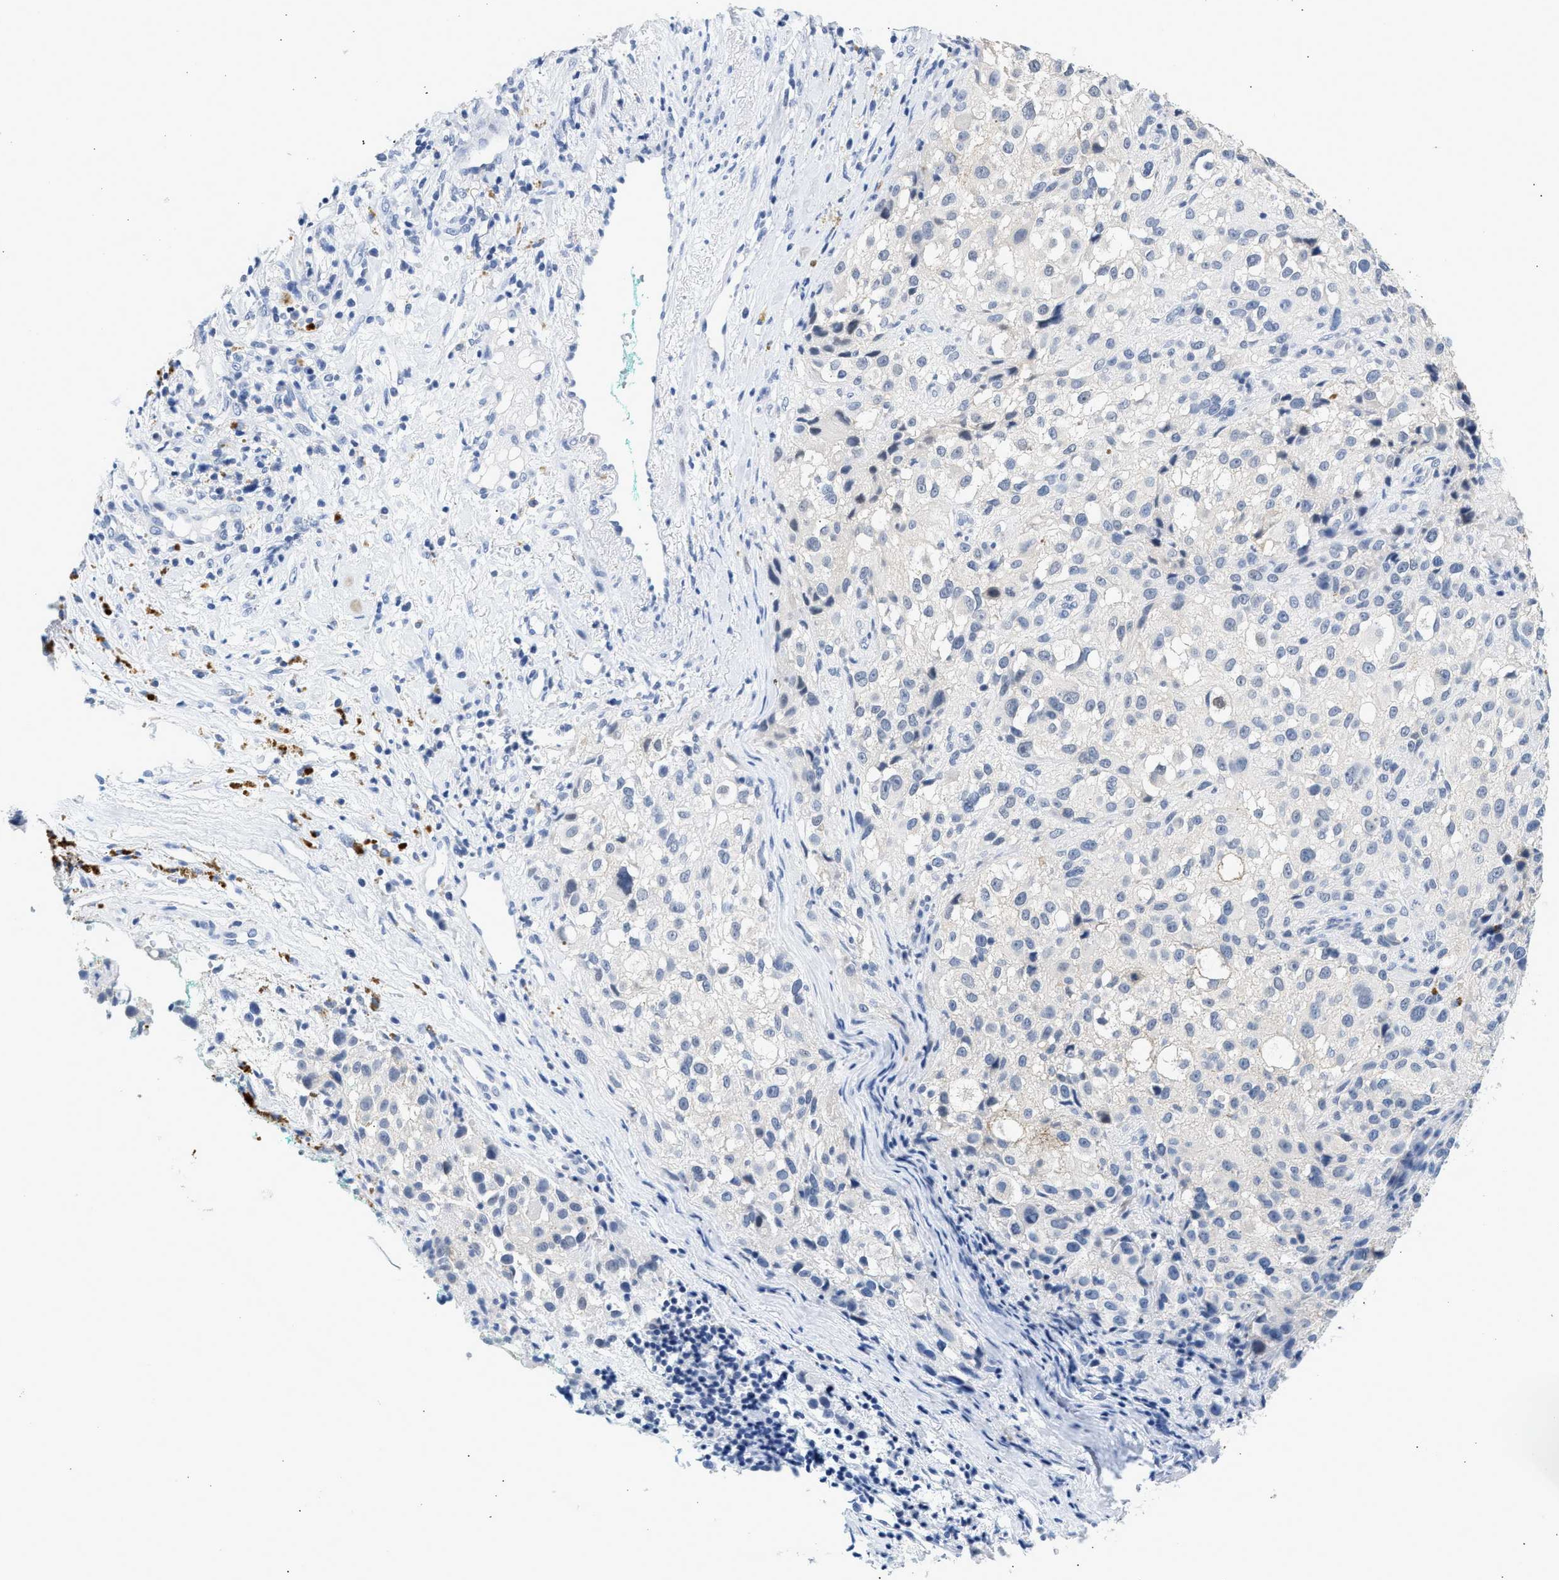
{"staining": {"intensity": "negative", "quantity": "none", "location": "none"}, "tissue": "melanoma", "cell_type": "Tumor cells", "image_type": "cancer", "snomed": [{"axis": "morphology", "description": "Necrosis, NOS"}, {"axis": "morphology", "description": "Malignant melanoma, NOS"}, {"axis": "topography", "description": "Skin"}], "caption": "Tumor cells show no significant staining in melanoma.", "gene": "PPM1L", "patient": {"sex": "female", "age": 87}}